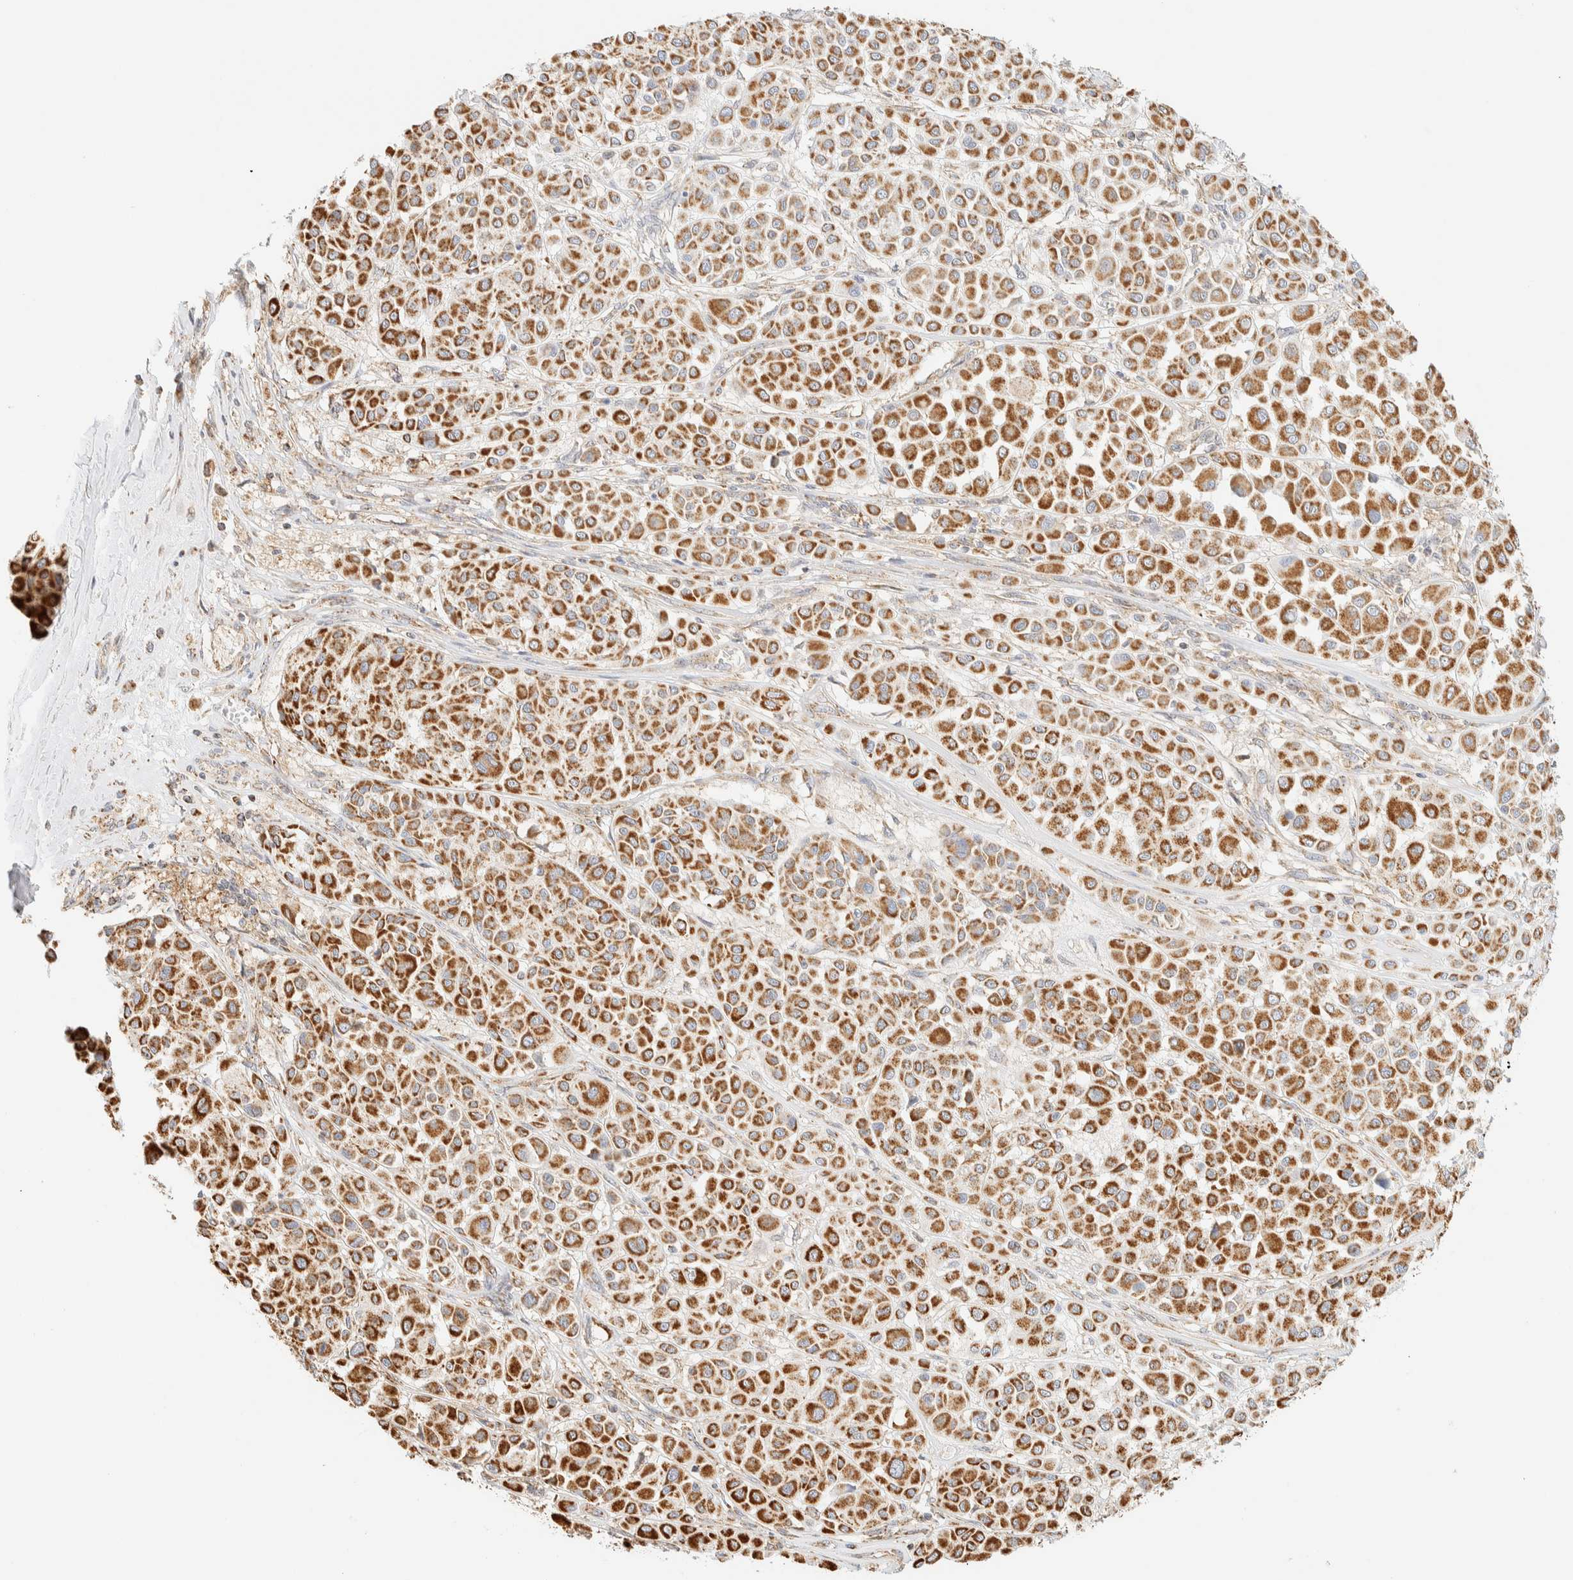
{"staining": {"intensity": "strong", "quantity": ">75%", "location": "cytoplasmic/membranous"}, "tissue": "melanoma", "cell_type": "Tumor cells", "image_type": "cancer", "snomed": [{"axis": "morphology", "description": "Malignant melanoma, Metastatic site"}, {"axis": "topography", "description": "Soft tissue"}], "caption": "Immunohistochemistry (IHC) of human malignant melanoma (metastatic site) shows high levels of strong cytoplasmic/membranous positivity in approximately >75% of tumor cells. The staining was performed using DAB (3,3'-diaminobenzidine), with brown indicating positive protein expression. Nuclei are stained blue with hematoxylin.", "gene": "APBB2", "patient": {"sex": "male", "age": 41}}